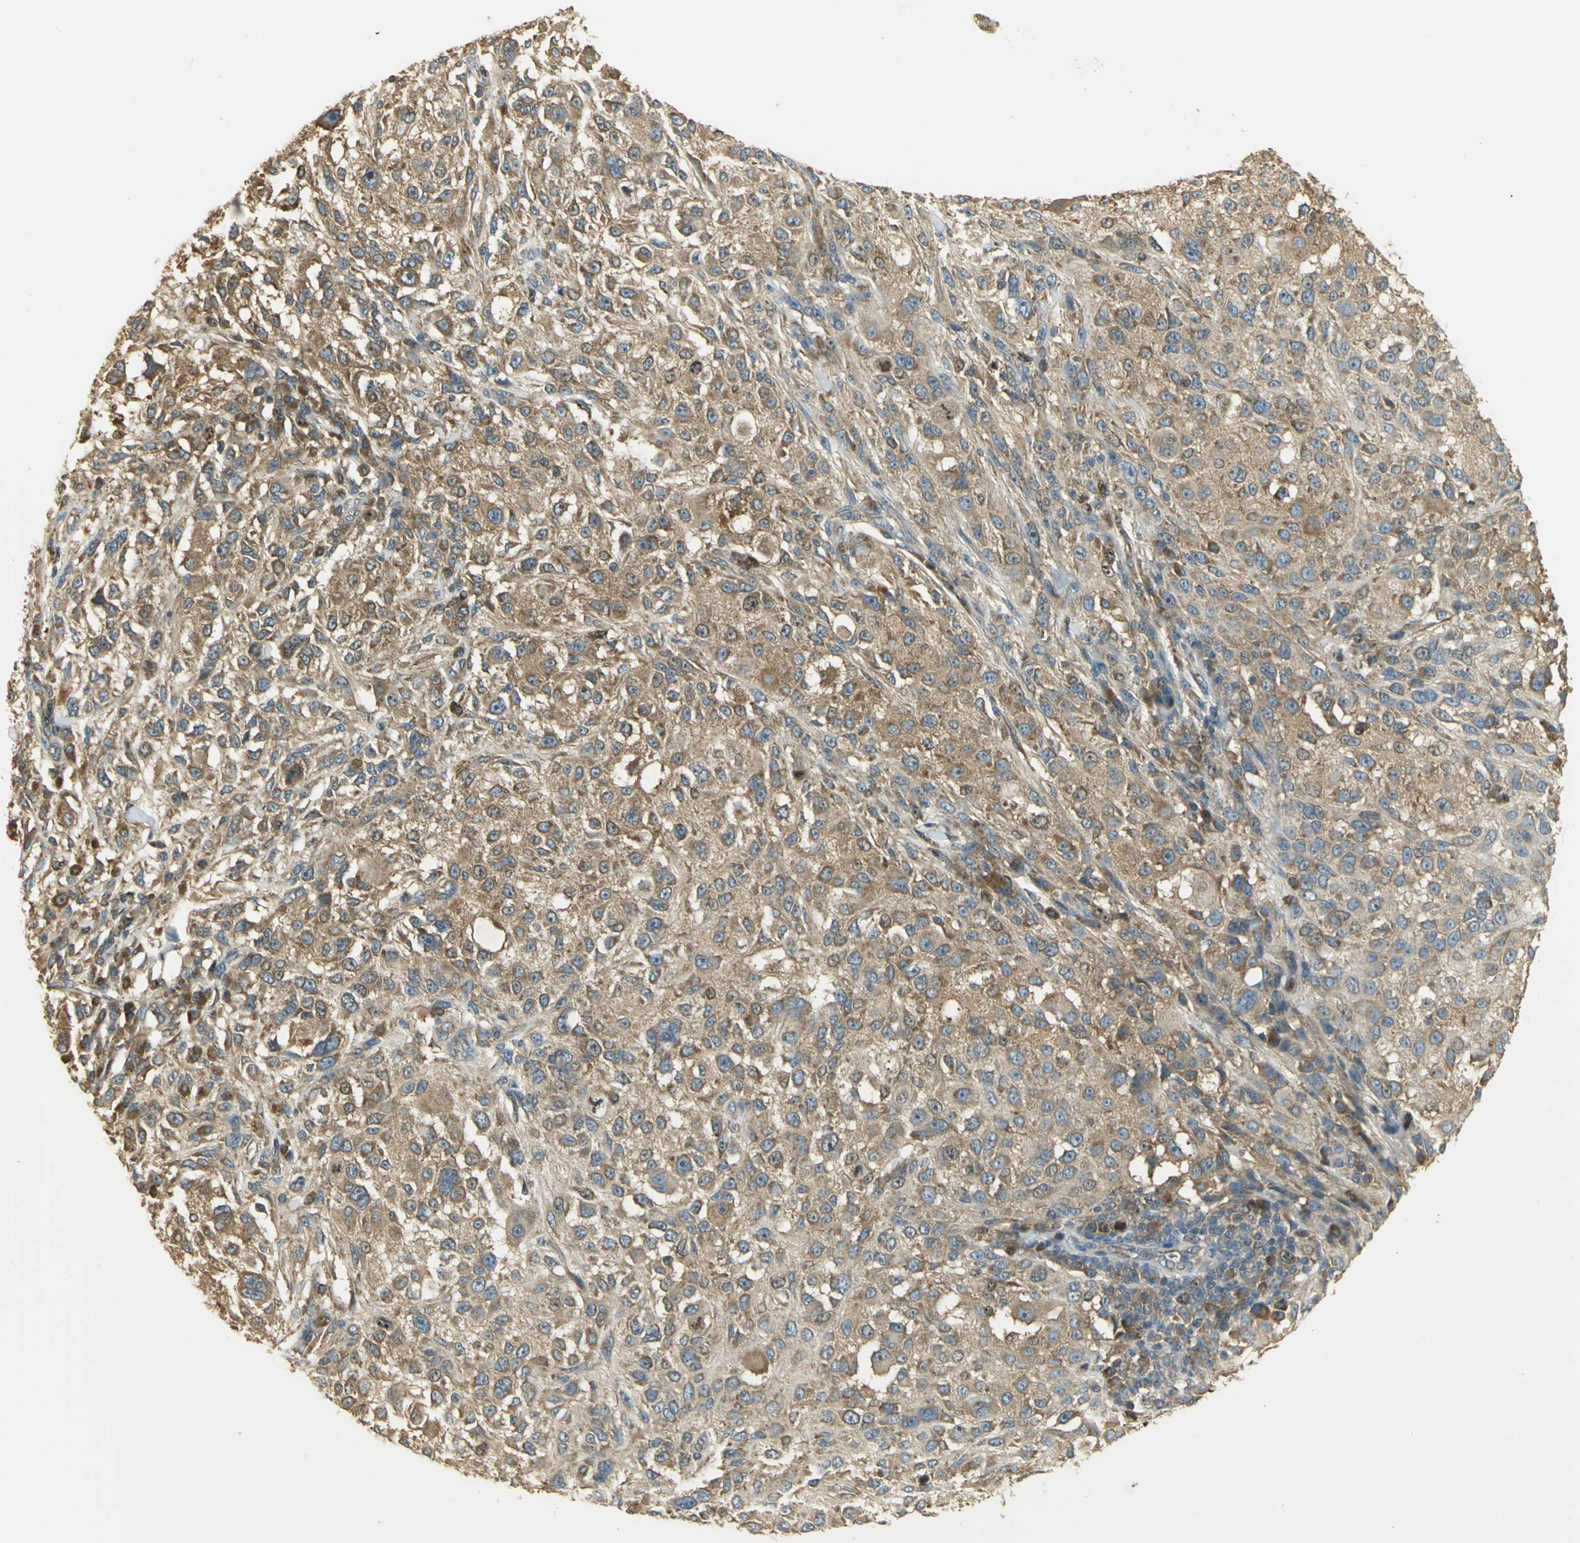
{"staining": {"intensity": "moderate", "quantity": ">75%", "location": "cytoplasmic/membranous"}, "tissue": "melanoma", "cell_type": "Tumor cells", "image_type": "cancer", "snomed": [{"axis": "morphology", "description": "Necrosis, NOS"}, {"axis": "morphology", "description": "Malignant melanoma, NOS"}, {"axis": "topography", "description": "Skin"}], "caption": "IHC photomicrograph of neoplastic tissue: human malignant melanoma stained using immunohistochemistry exhibits medium levels of moderate protein expression localized specifically in the cytoplasmic/membranous of tumor cells, appearing as a cytoplasmic/membranous brown color.", "gene": "RARS1", "patient": {"sex": "female", "age": 87}}